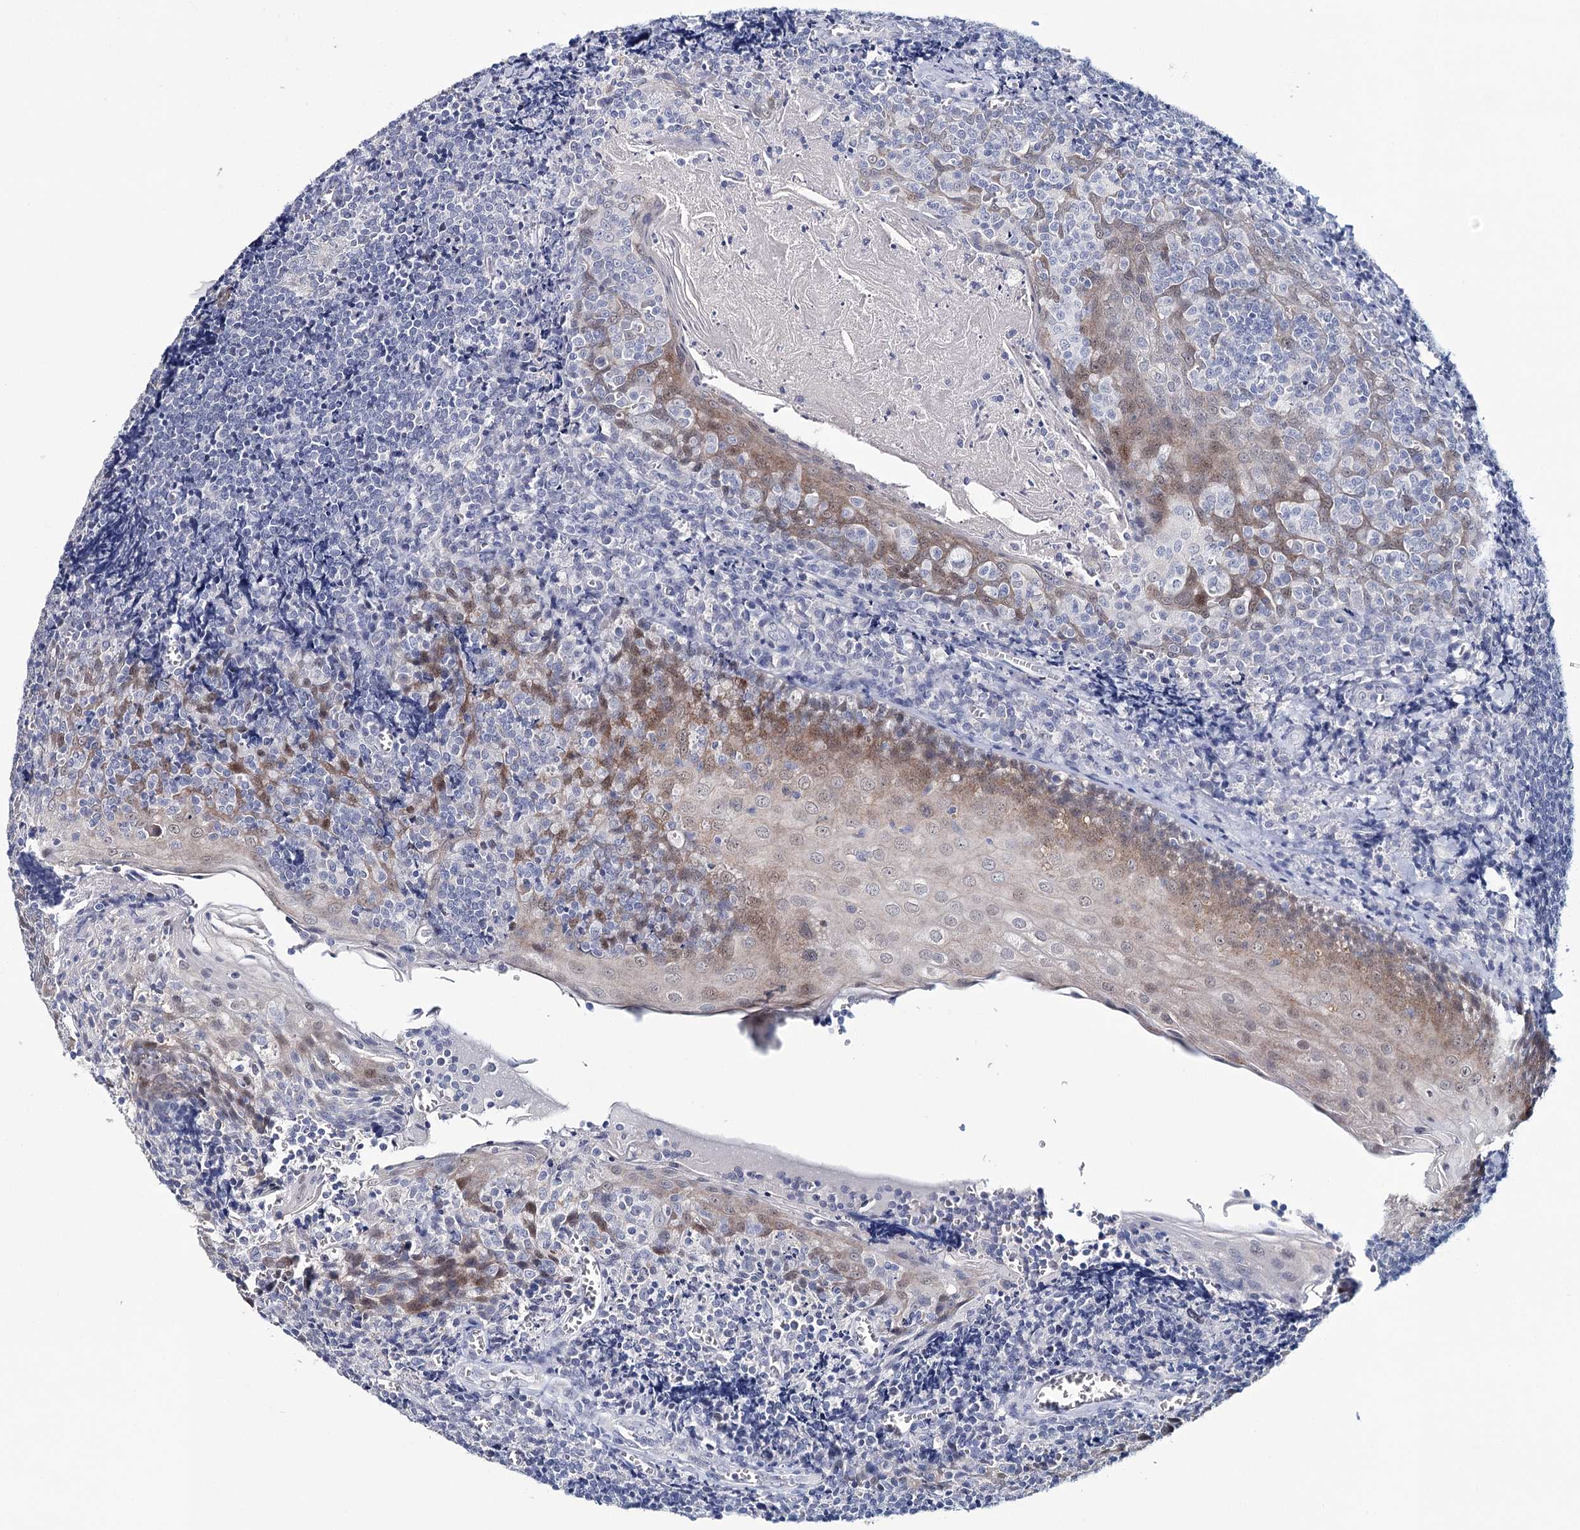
{"staining": {"intensity": "negative", "quantity": "none", "location": "none"}, "tissue": "tonsil", "cell_type": "Germinal center cells", "image_type": "normal", "snomed": [{"axis": "morphology", "description": "Normal tissue, NOS"}, {"axis": "topography", "description": "Tonsil"}], "caption": "Protein analysis of normal tonsil shows no significant expression in germinal center cells.", "gene": "HSPA4L", "patient": {"sex": "male", "age": 27}}